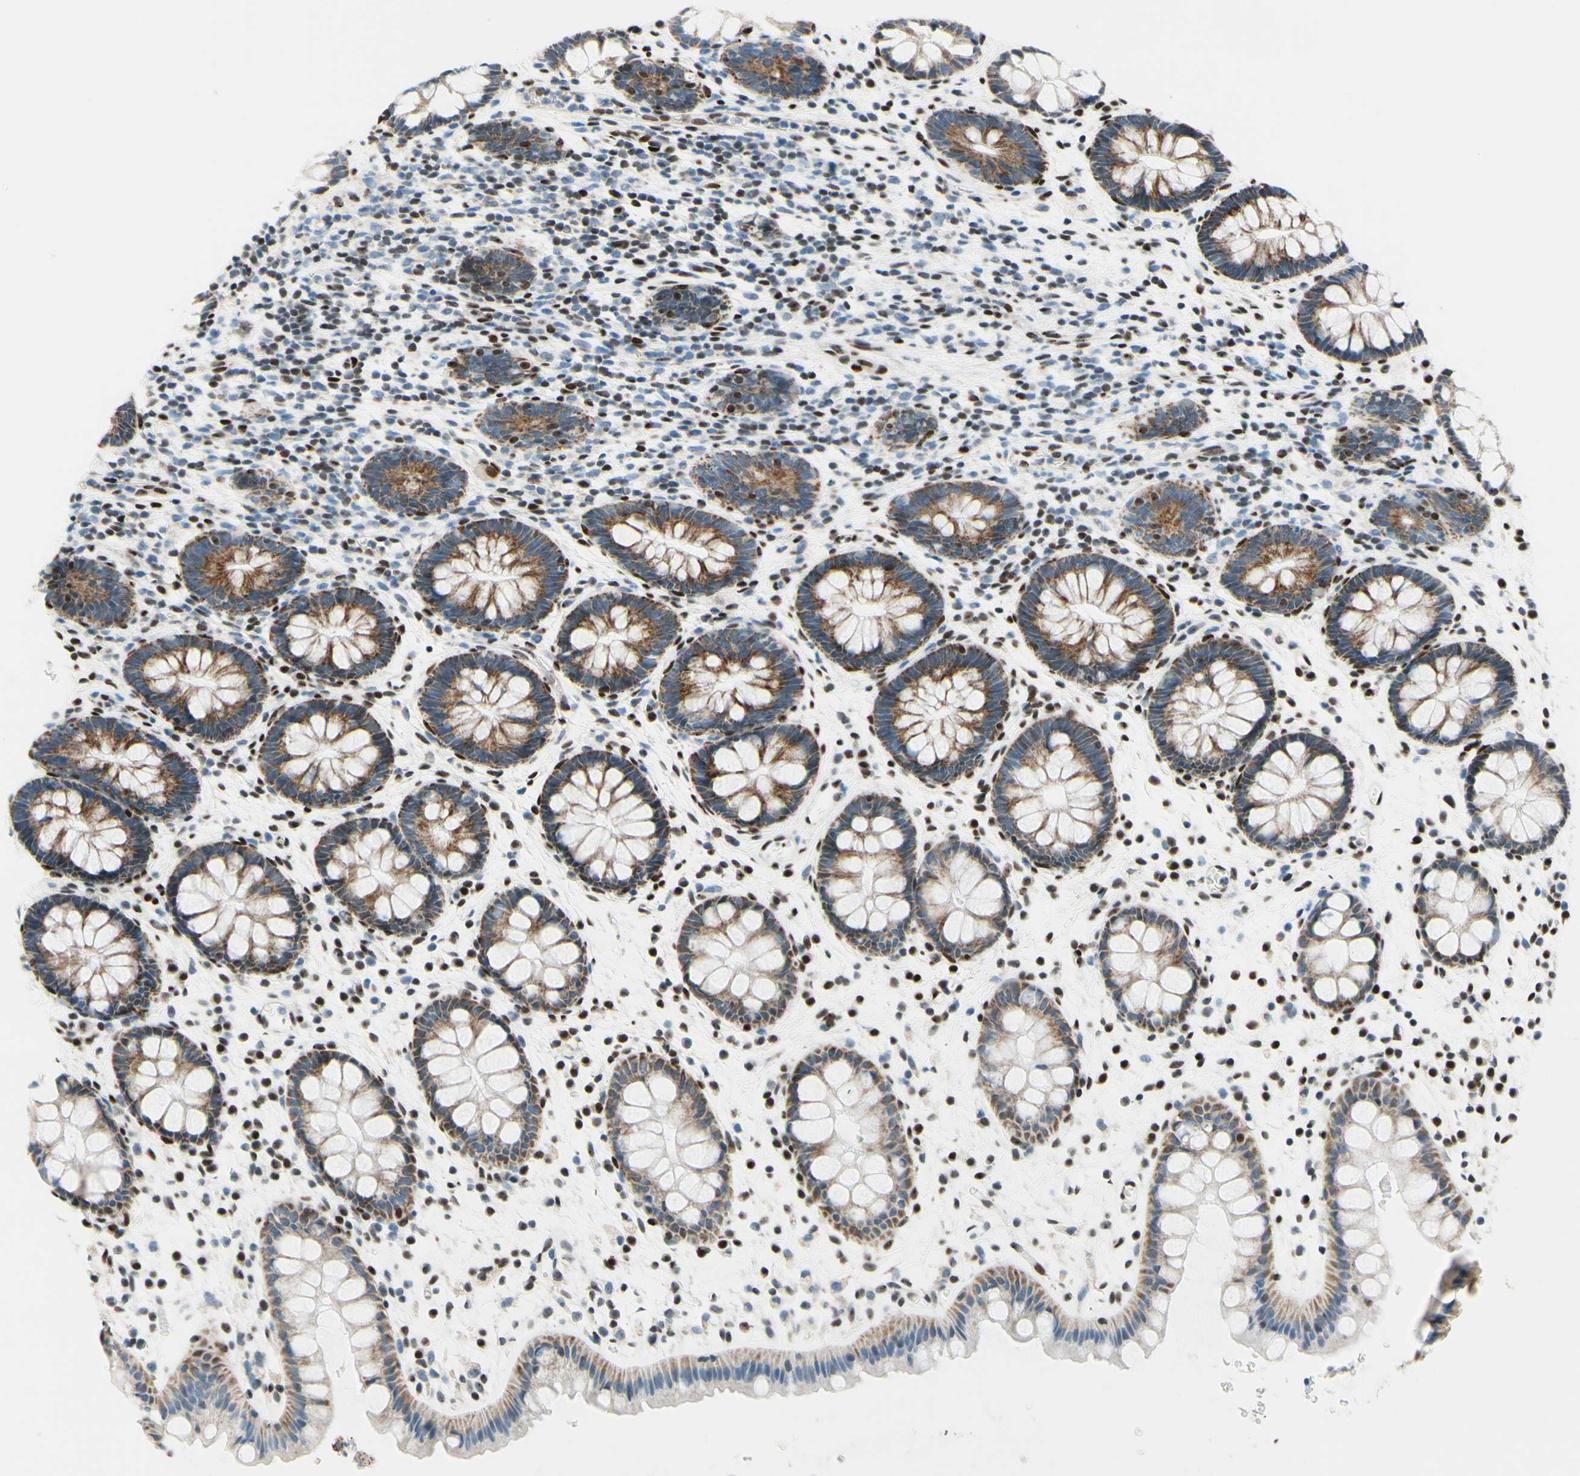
{"staining": {"intensity": "moderate", "quantity": ">75%", "location": "cytoplasmic/membranous"}, "tissue": "rectum", "cell_type": "Glandular cells", "image_type": "normal", "snomed": [{"axis": "morphology", "description": "Normal tissue, NOS"}, {"axis": "topography", "description": "Rectum"}], "caption": "High-magnification brightfield microscopy of normal rectum stained with DAB (3,3'-diaminobenzidine) (brown) and counterstained with hematoxylin (blue). glandular cells exhibit moderate cytoplasmic/membranous expression is identified in approximately>75% of cells. Using DAB (brown) and hematoxylin (blue) stains, captured at high magnification using brightfield microscopy.", "gene": "CBX7", "patient": {"sex": "female", "age": 24}}